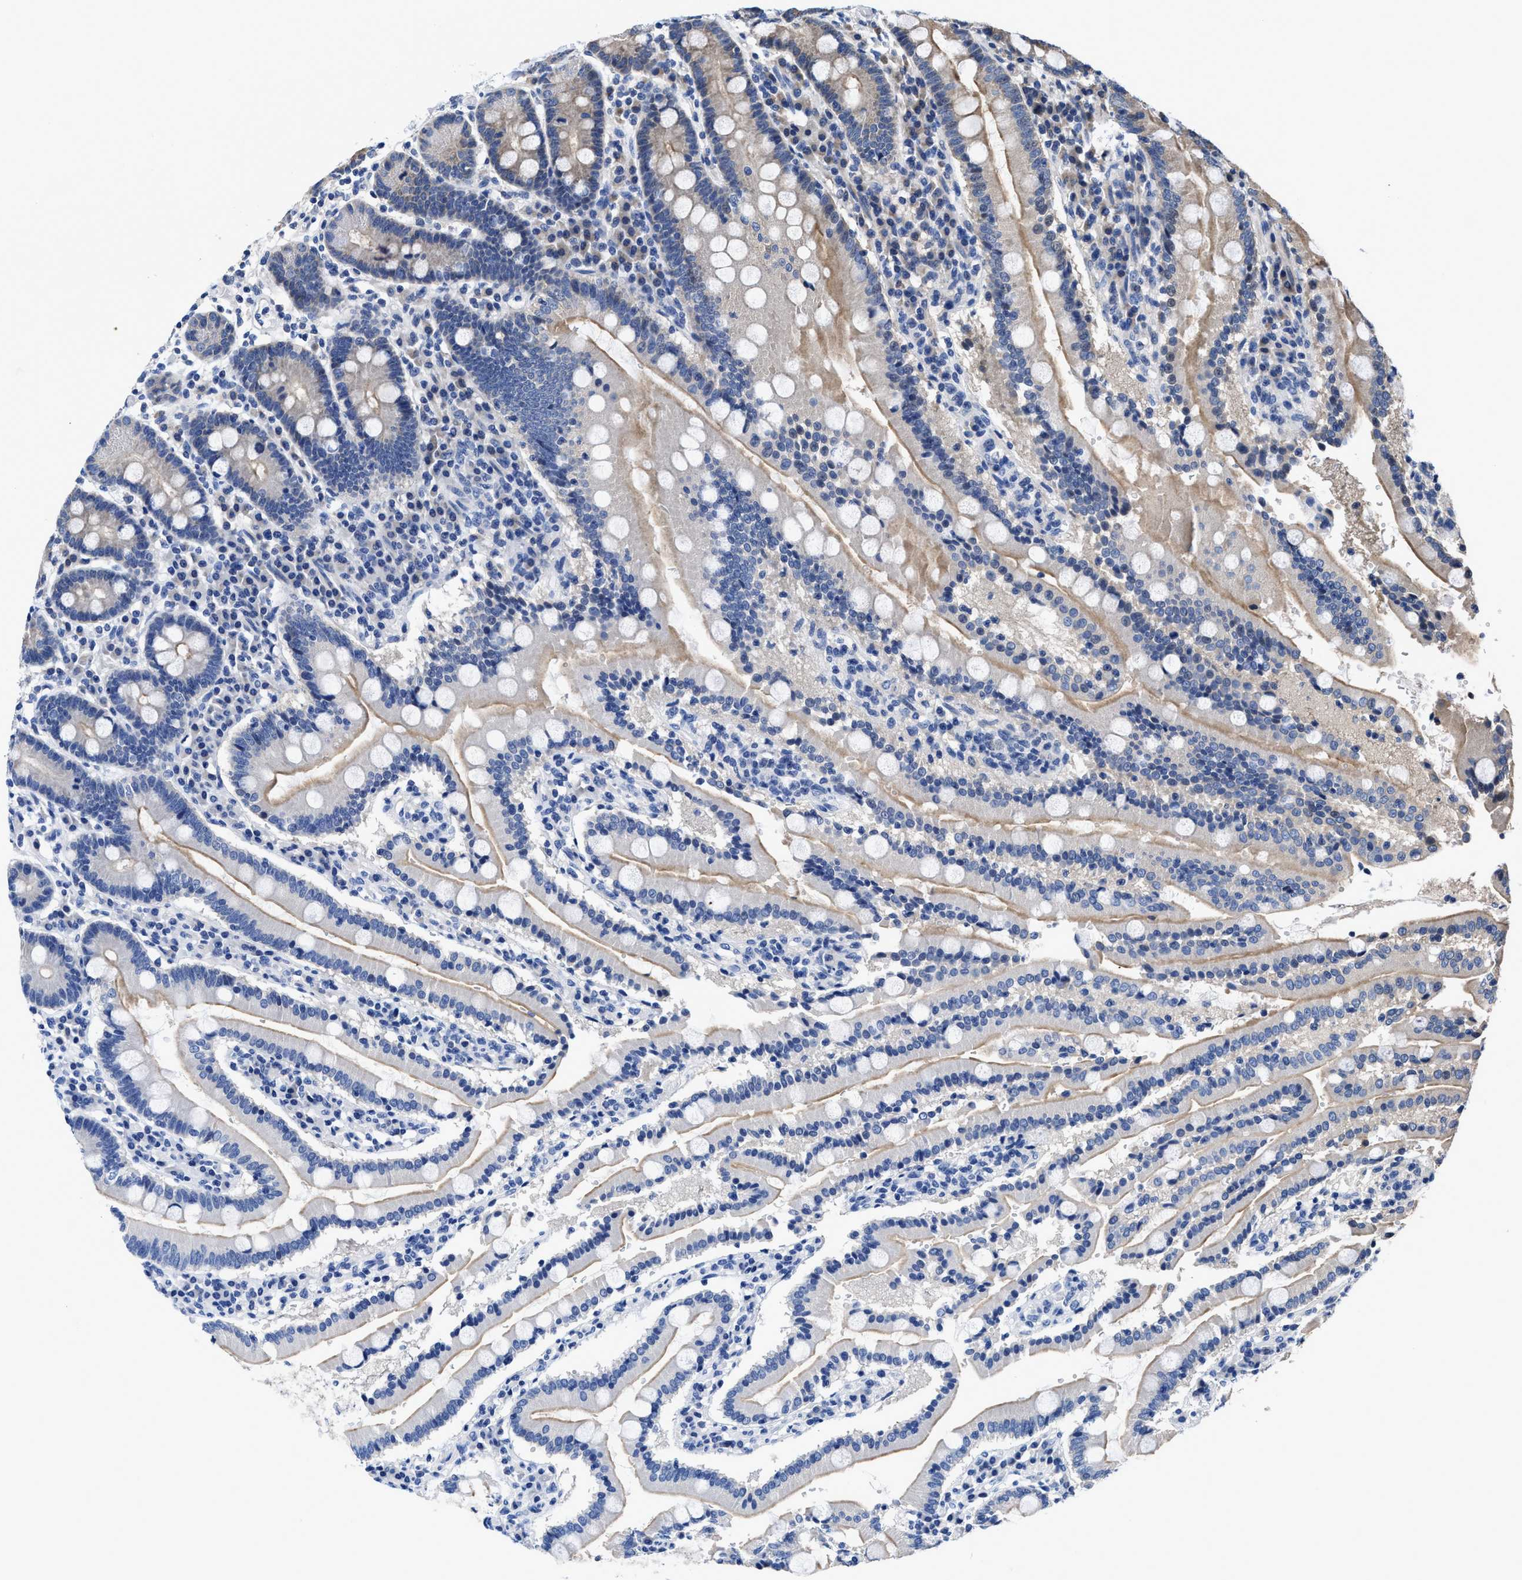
{"staining": {"intensity": "weak", "quantity": "25%-75%", "location": "cytoplasmic/membranous"}, "tissue": "duodenum", "cell_type": "Glandular cells", "image_type": "normal", "snomed": [{"axis": "morphology", "description": "Normal tissue, NOS"}, {"axis": "topography", "description": "Small intestine, NOS"}], "caption": "An immunohistochemistry image of unremarkable tissue is shown. Protein staining in brown highlights weak cytoplasmic/membranous positivity in duodenum within glandular cells. Nuclei are stained in blue.", "gene": "HOOK1", "patient": {"sex": "female", "age": 71}}